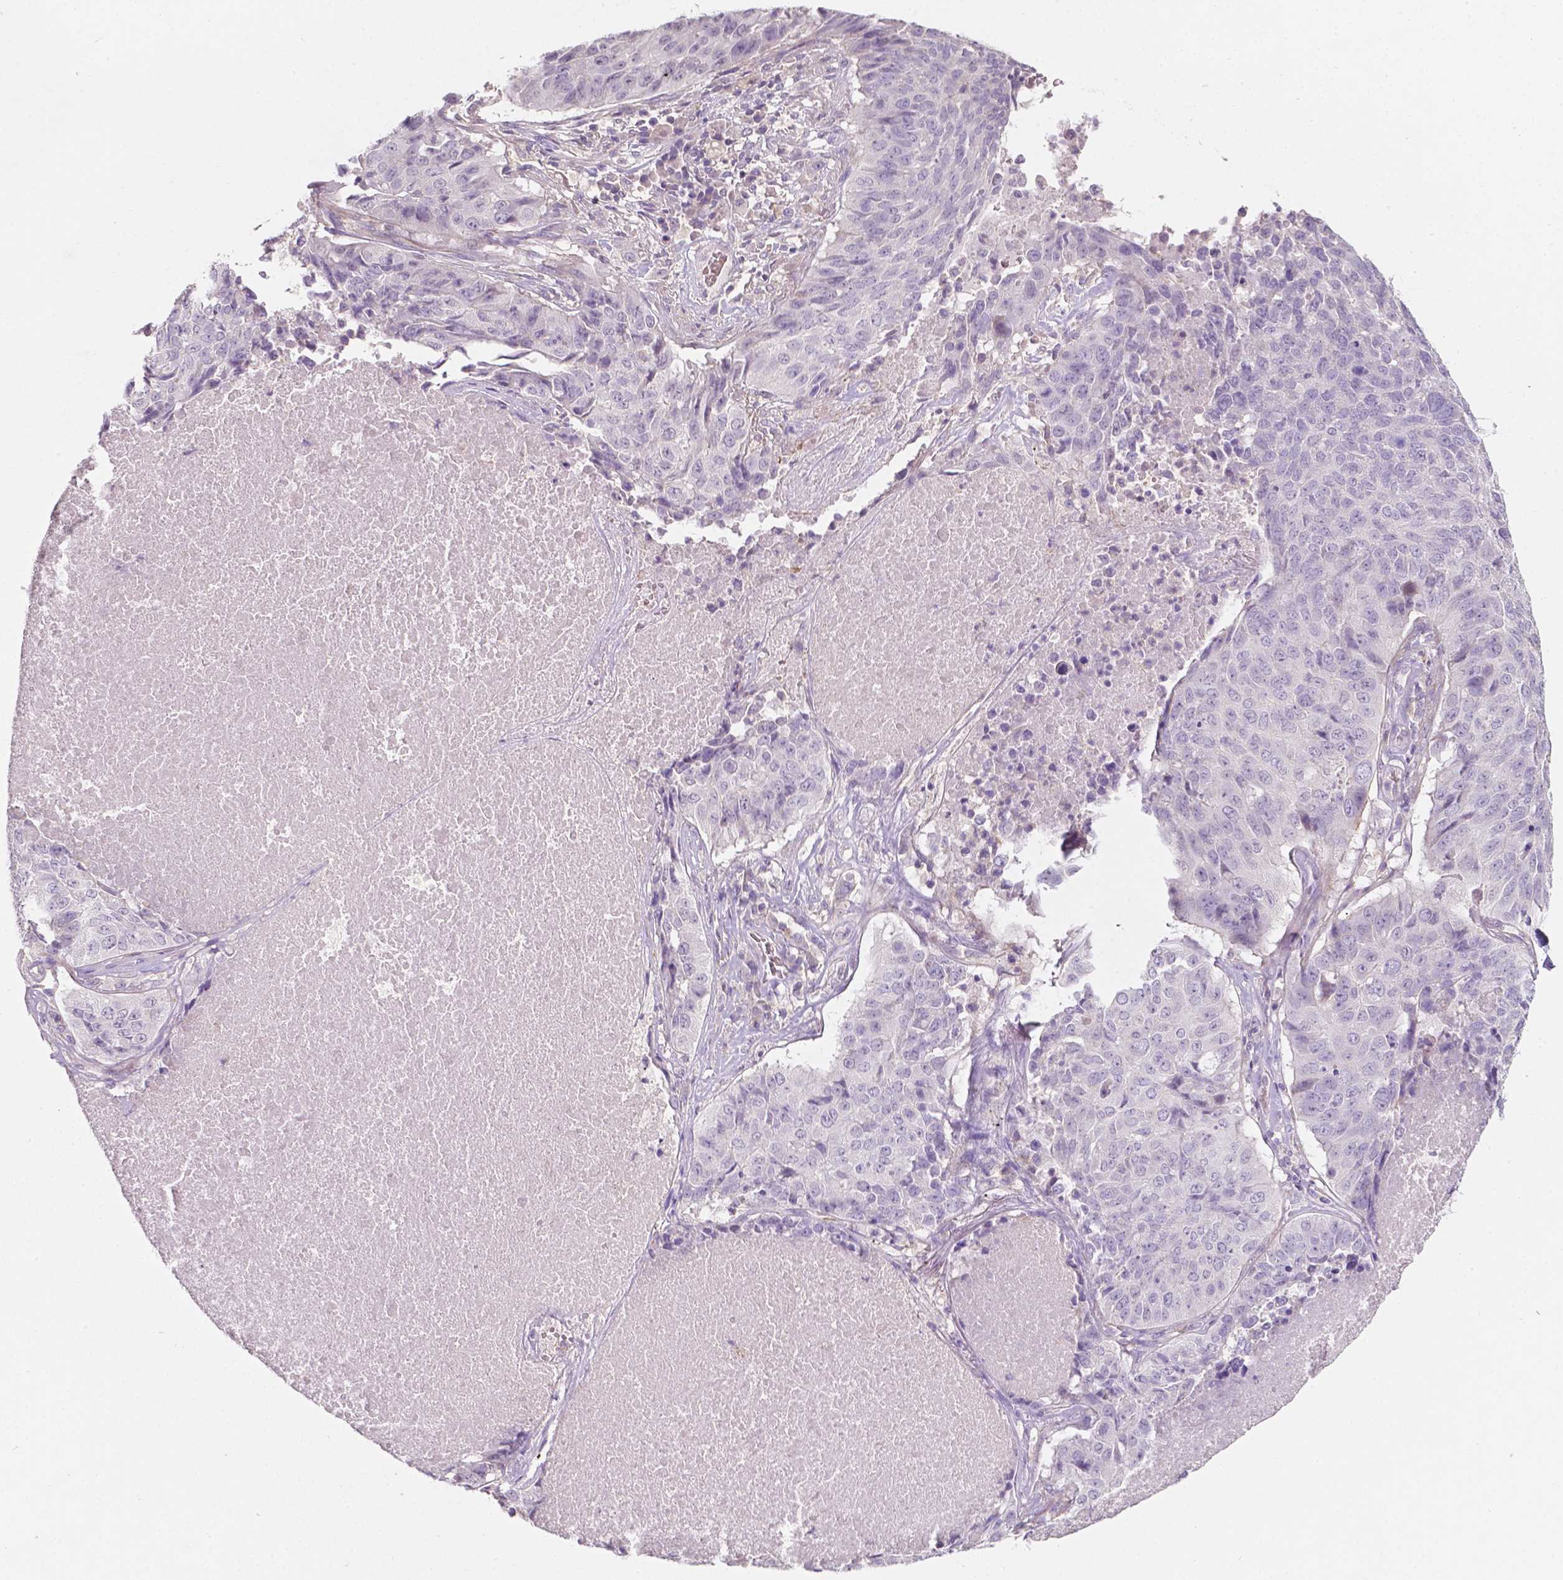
{"staining": {"intensity": "negative", "quantity": "none", "location": "none"}, "tissue": "lung cancer", "cell_type": "Tumor cells", "image_type": "cancer", "snomed": [{"axis": "morphology", "description": "Normal tissue, NOS"}, {"axis": "morphology", "description": "Squamous cell carcinoma, NOS"}, {"axis": "topography", "description": "Bronchus"}, {"axis": "topography", "description": "Lung"}], "caption": "Immunohistochemistry image of neoplastic tissue: human lung squamous cell carcinoma stained with DAB (3,3'-diaminobenzidine) shows no significant protein positivity in tumor cells.", "gene": "EGFR", "patient": {"sex": "male", "age": 64}}